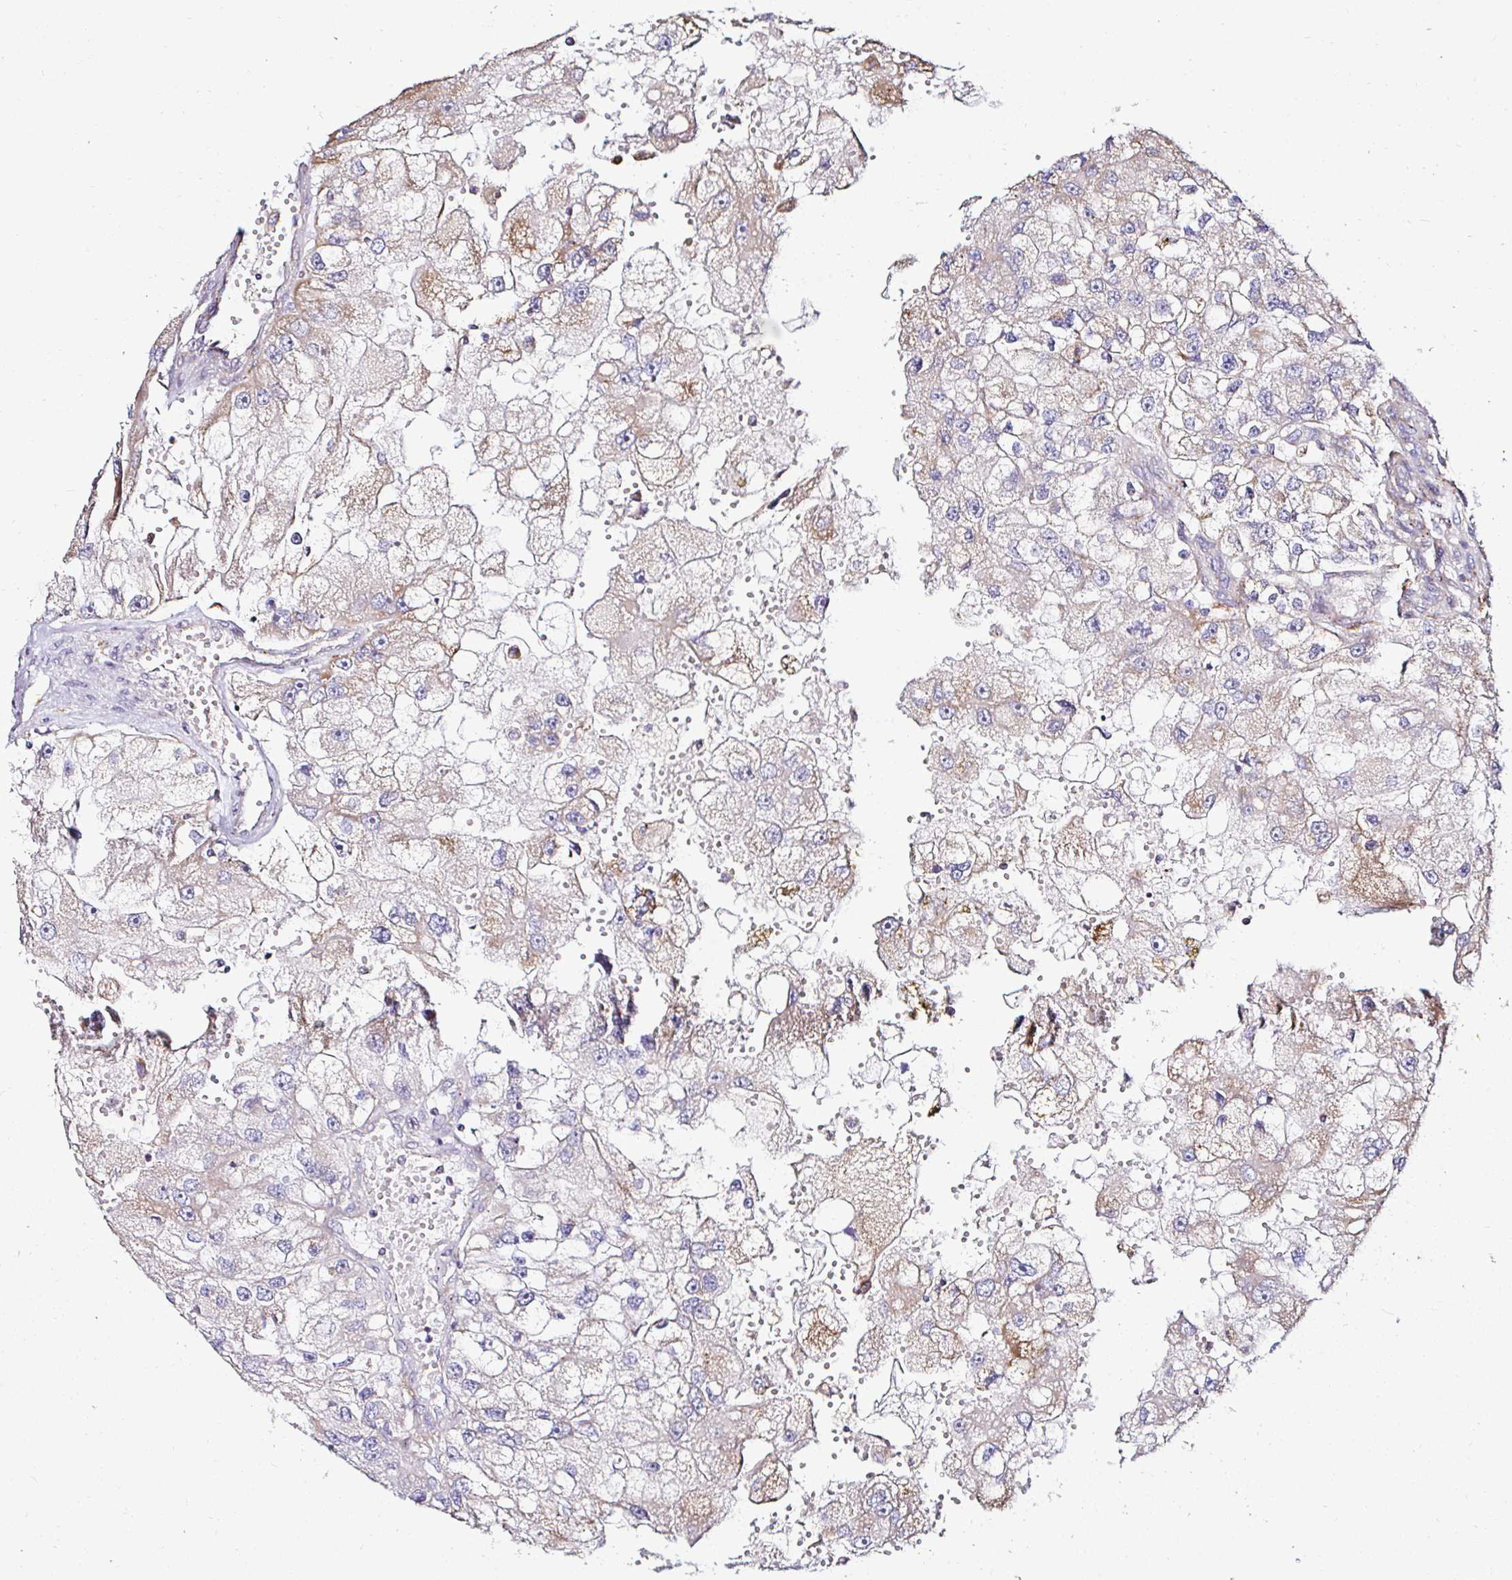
{"staining": {"intensity": "weak", "quantity": "25%-75%", "location": "cytoplasmic/membranous"}, "tissue": "renal cancer", "cell_type": "Tumor cells", "image_type": "cancer", "snomed": [{"axis": "morphology", "description": "Adenocarcinoma, NOS"}, {"axis": "topography", "description": "Kidney"}], "caption": "Immunohistochemistry staining of renal cancer, which displays low levels of weak cytoplasmic/membranous positivity in about 25%-75% of tumor cells indicating weak cytoplasmic/membranous protein expression. The staining was performed using DAB (brown) for protein detection and nuclei were counterstained in hematoxylin (blue).", "gene": "GALNS", "patient": {"sex": "male", "age": 63}}